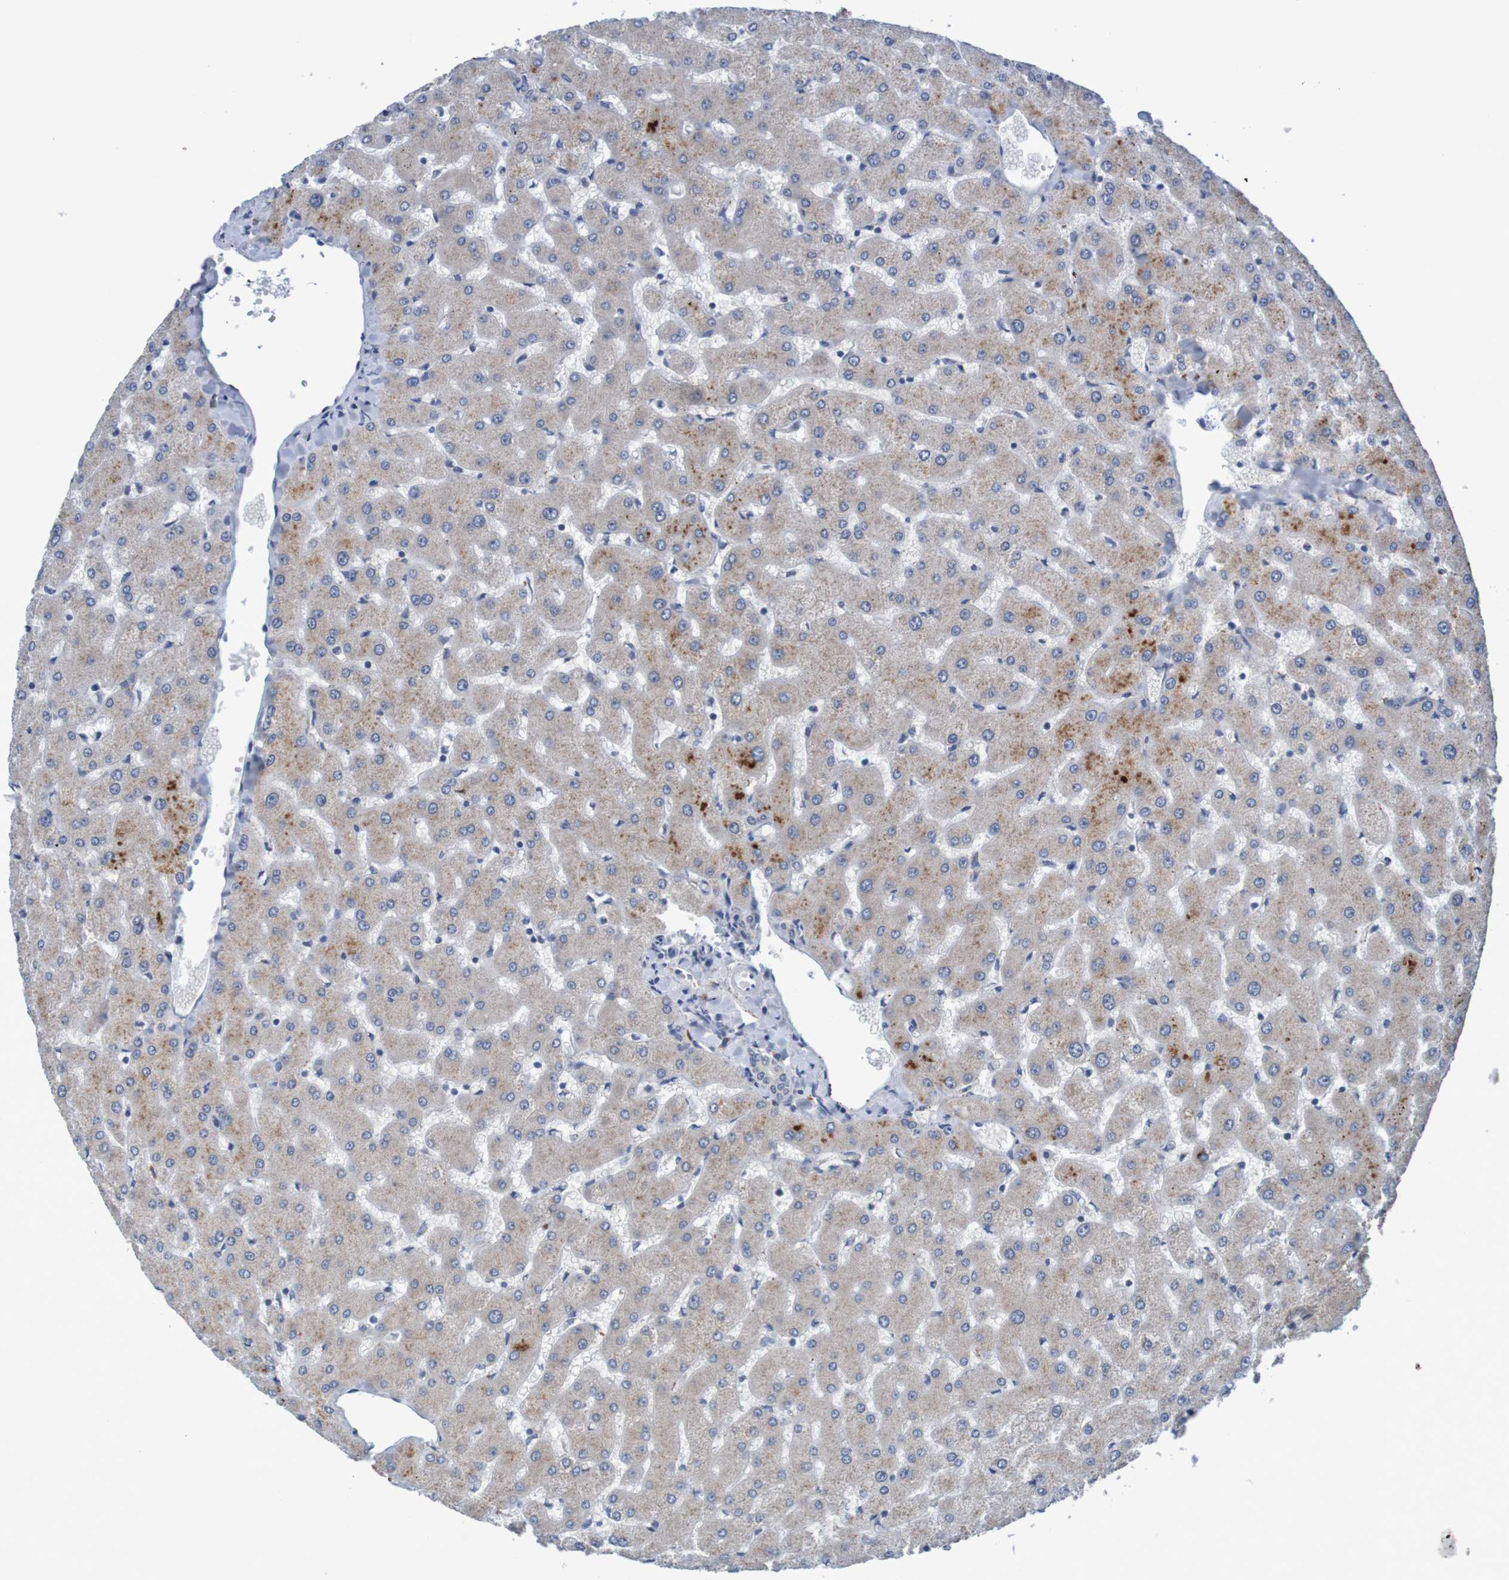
{"staining": {"intensity": "weak", "quantity": "<25%", "location": "cytoplasmic/membranous"}, "tissue": "liver", "cell_type": "Cholangiocytes", "image_type": "normal", "snomed": [{"axis": "morphology", "description": "Normal tissue, NOS"}, {"axis": "topography", "description": "Liver"}], "caption": "An IHC micrograph of unremarkable liver is shown. There is no staining in cholangiocytes of liver. (IHC, brightfield microscopy, high magnification).", "gene": "LTA", "patient": {"sex": "female", "age": 63}}